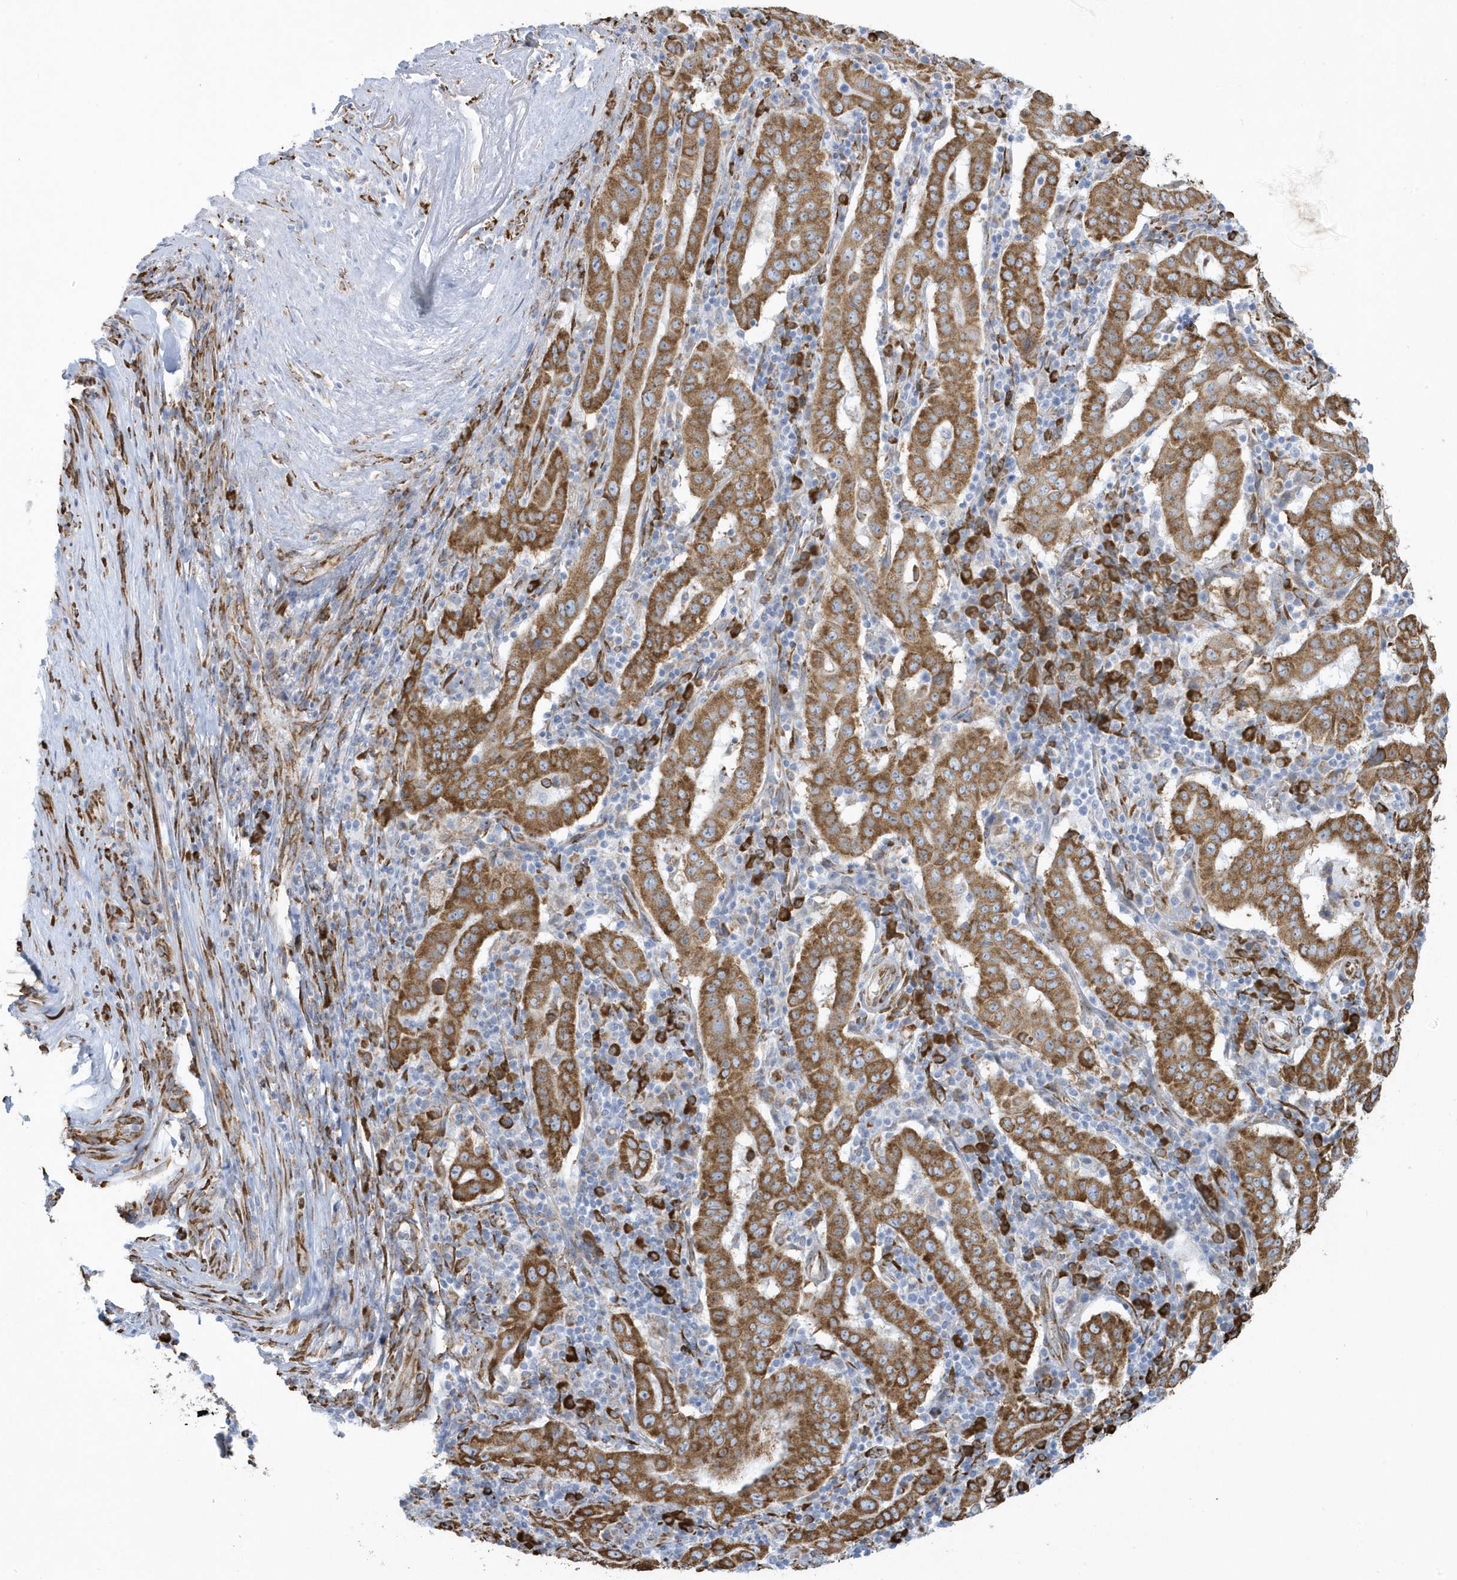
{"staining": {"intensity": "moderate", "quantity": ">75%", "location": "cytoplasmic/membranous"}, "tissue": "pancreatic cancer", "cell_type": "Tumor cells", "image_type": "cancer", "snomed": [{"axis": "morphology", "description": "Adenocarcinoma, NOS"}, {"axis": "topography", "description": "Pancreas"}], "caption": "A histopathology image of pancreatic cancer (adenocarcinoma) stained for a protein demonstrates moderate cytoplasmic/membranous brown staining in tumor cells. (DAB (3,3'-diaminobenzidine) IHC with brightfield microscopy, high magnification).", "gene": "DCAF1", "patient": {"sex": "male", "age": 63}}